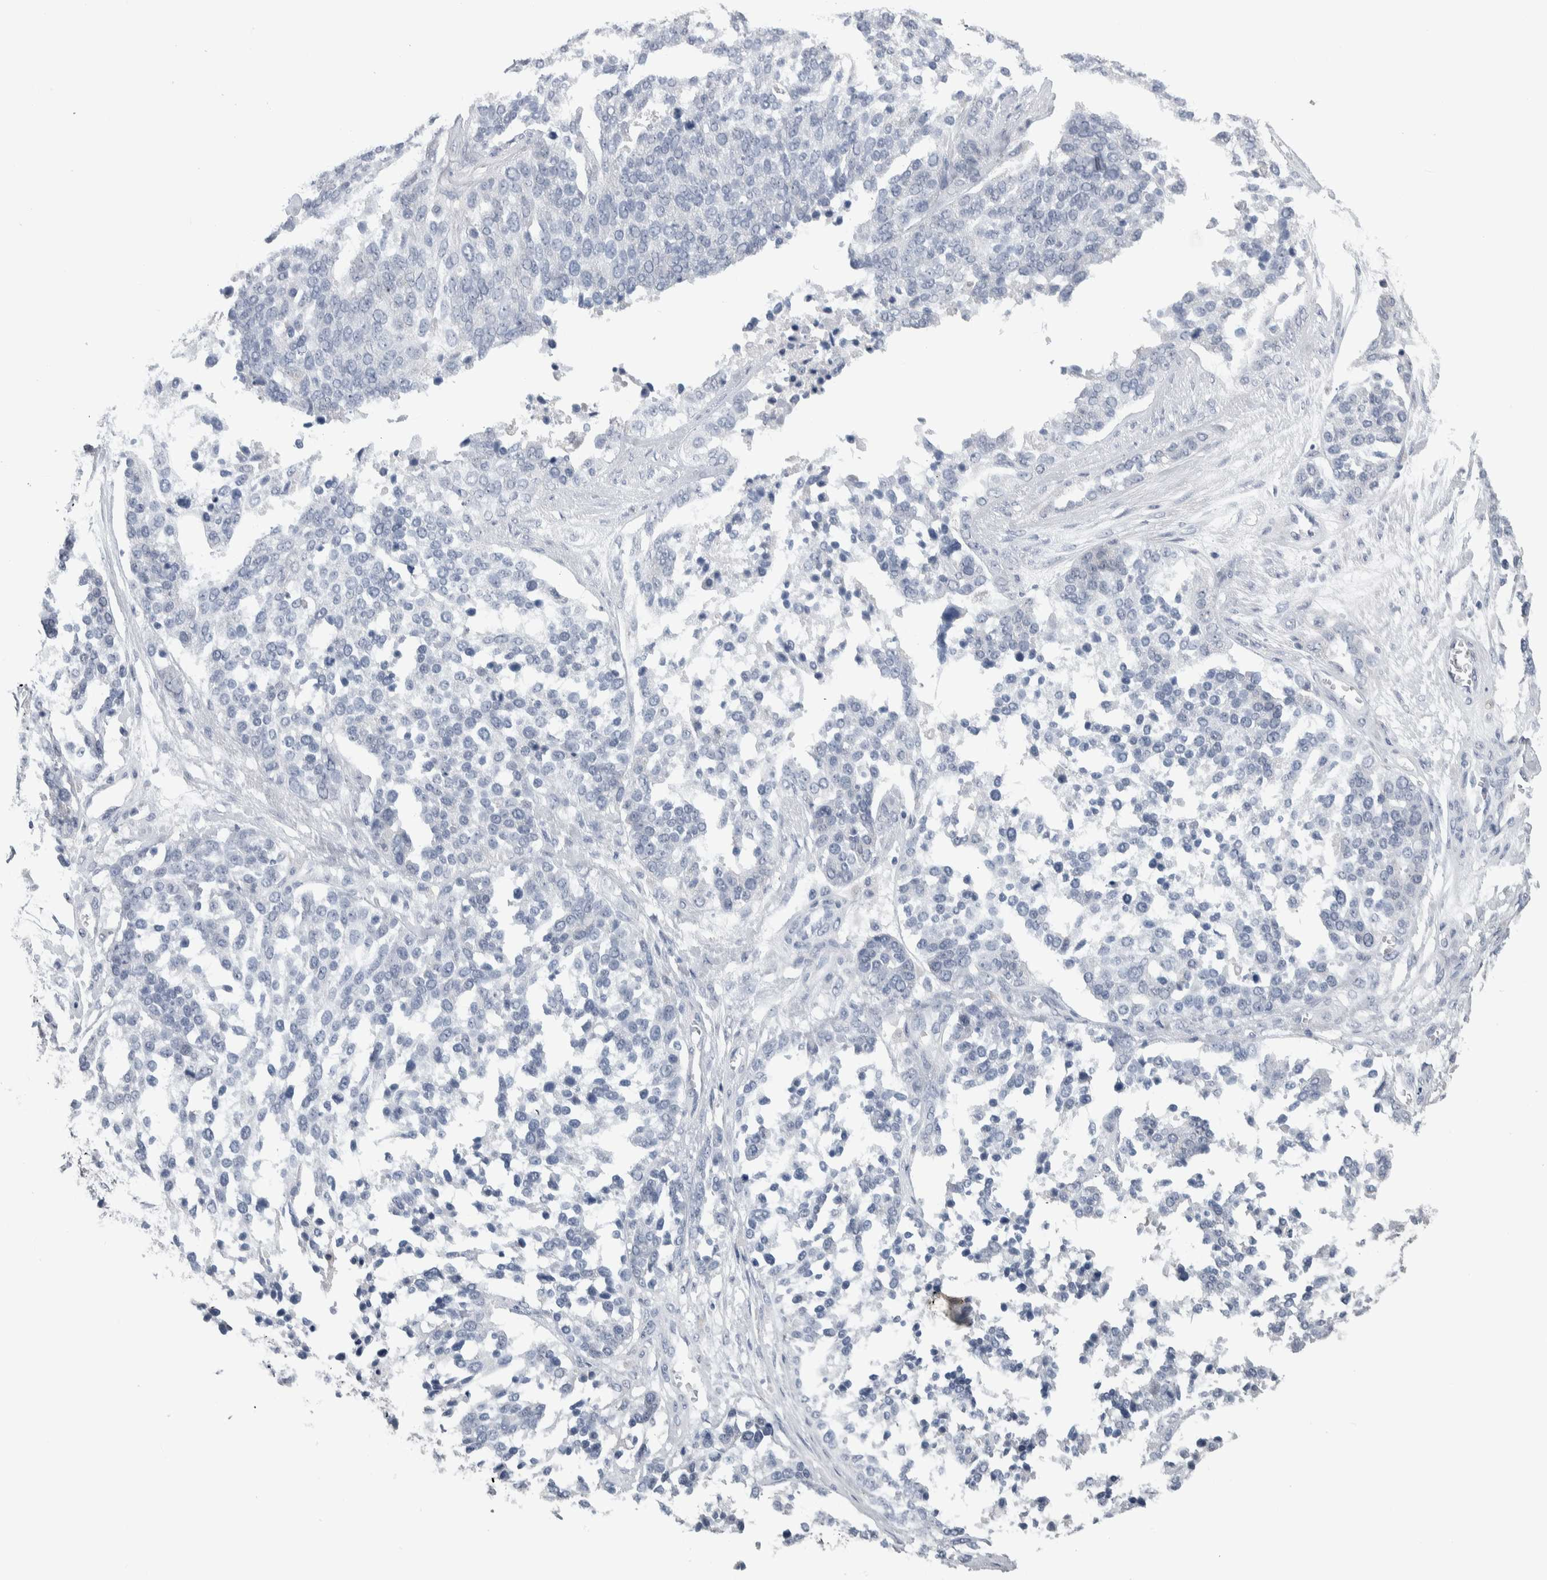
{"staining": {"intensity": "negative", "quantity": "none", "location": "none"}, "tissue": "ovarian cancer", "cell_type": "Tumor cells", "image_type": "cancer", "snomed": [{"axis": "morphology", "description": "Cystadenocarcinoma, serous, NOS"}, {"axis": "topography", "description": "Ovary"}], "caption": "High magnification brightfield microscopy of ovarian cancer (serous cystadenocarcinoma) stained with DAB (brown) and counterstained with hematoxylin (blue): tumor cells show no significant staining.", "gene": "TMEM102", "patient": {"sex": "female", "age": 44}}